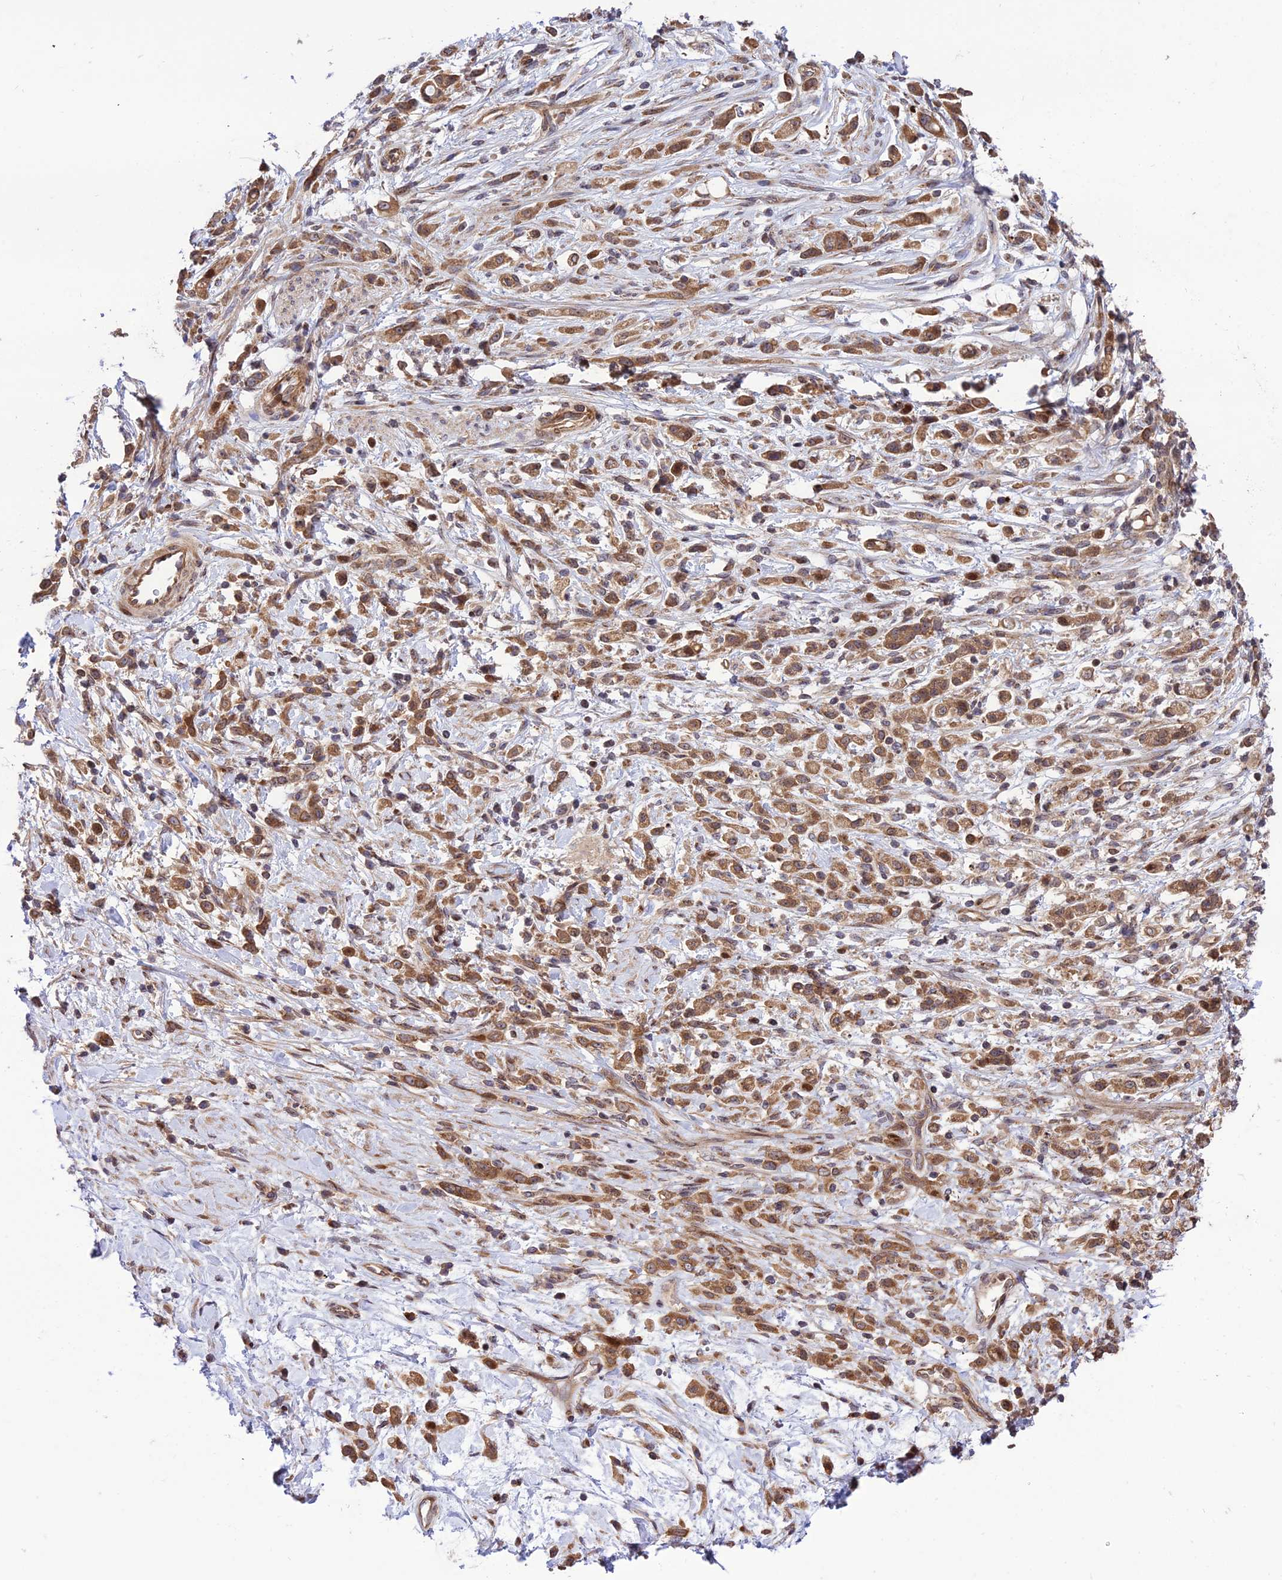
{"staining": {"intensity": "moderate", "quantity": ">75%", "location": "cytoplasmic/membranous"}, "tissue": "stomach cancer", "cell_type": "Tumor cells", "image_type": "cancer", "snomed": [{"axis": "morphology", "description": "Adenocarcinoma, NOS"}, {"axis": "topography", "description": "Stomach"}], "caption": "Immunohistochemistry micrograph of neoplastic tissue: human stomach cancer (adenocarcinoma) stained using immunohistochemistry demonstrates medium levels of moderate protein expression localized specifically in the cytoplasmic/membranous of tumor cells, appearing as a cytoplasmic/membranous brown color.", "gene": "SMG6", "patient": {"sex": "female", "age": 60}}